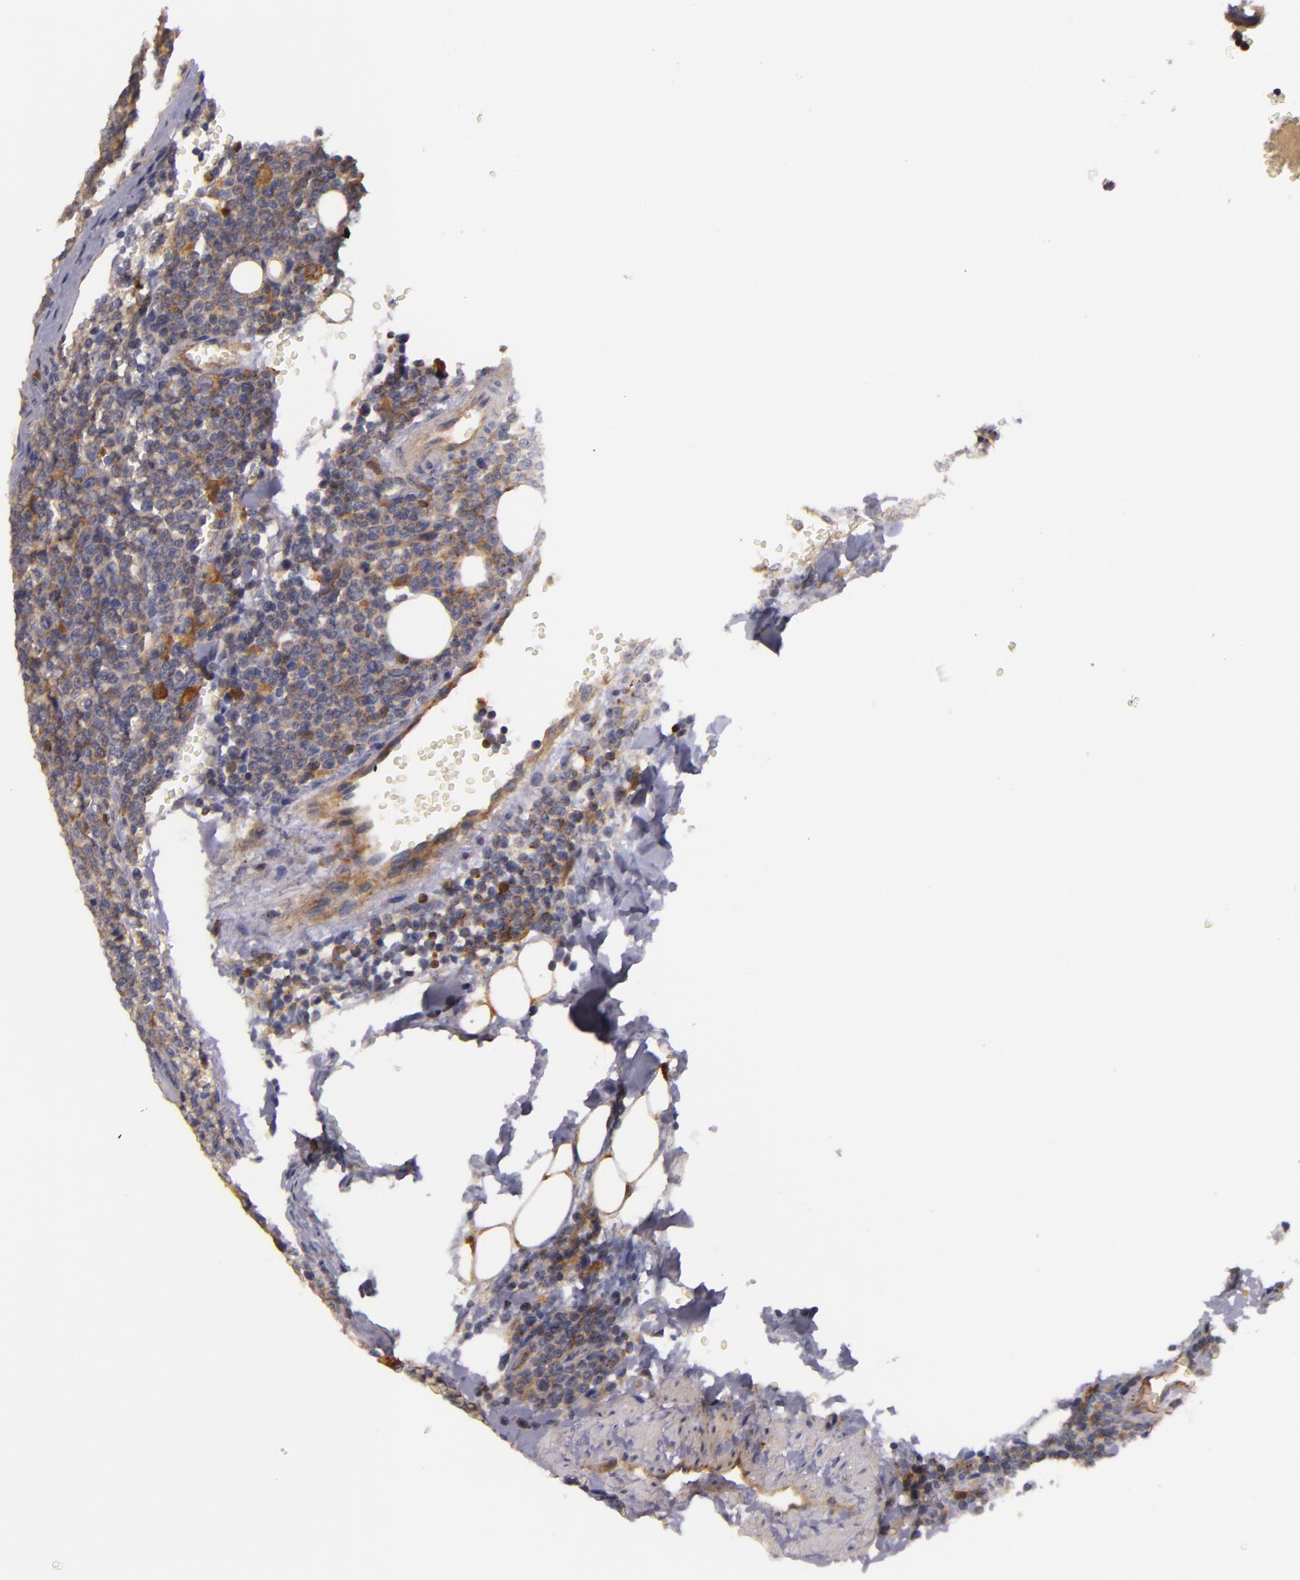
{"staining": {"intensity": "moderate", "quantity": ">75%", "location": "cytoplasmic/membranous"}, "tissue": "lymphoma", "cell_type": "Tumor cells", "image_type": "cancer", "snomed": [{"axis": "morphology", "description": "Malignant lymphoma, non-Hodgkin's type, Low grade"}, {"axis": "topography", "description": "Lymph node"}], "caption": "IHC of lymphoma reveals medium levels of moderate cytoplasmic/membranous positivity in approximately >75% of tumor cells.", "gene": "TOM1", "patient": {"sex": "male", "age": 50}}